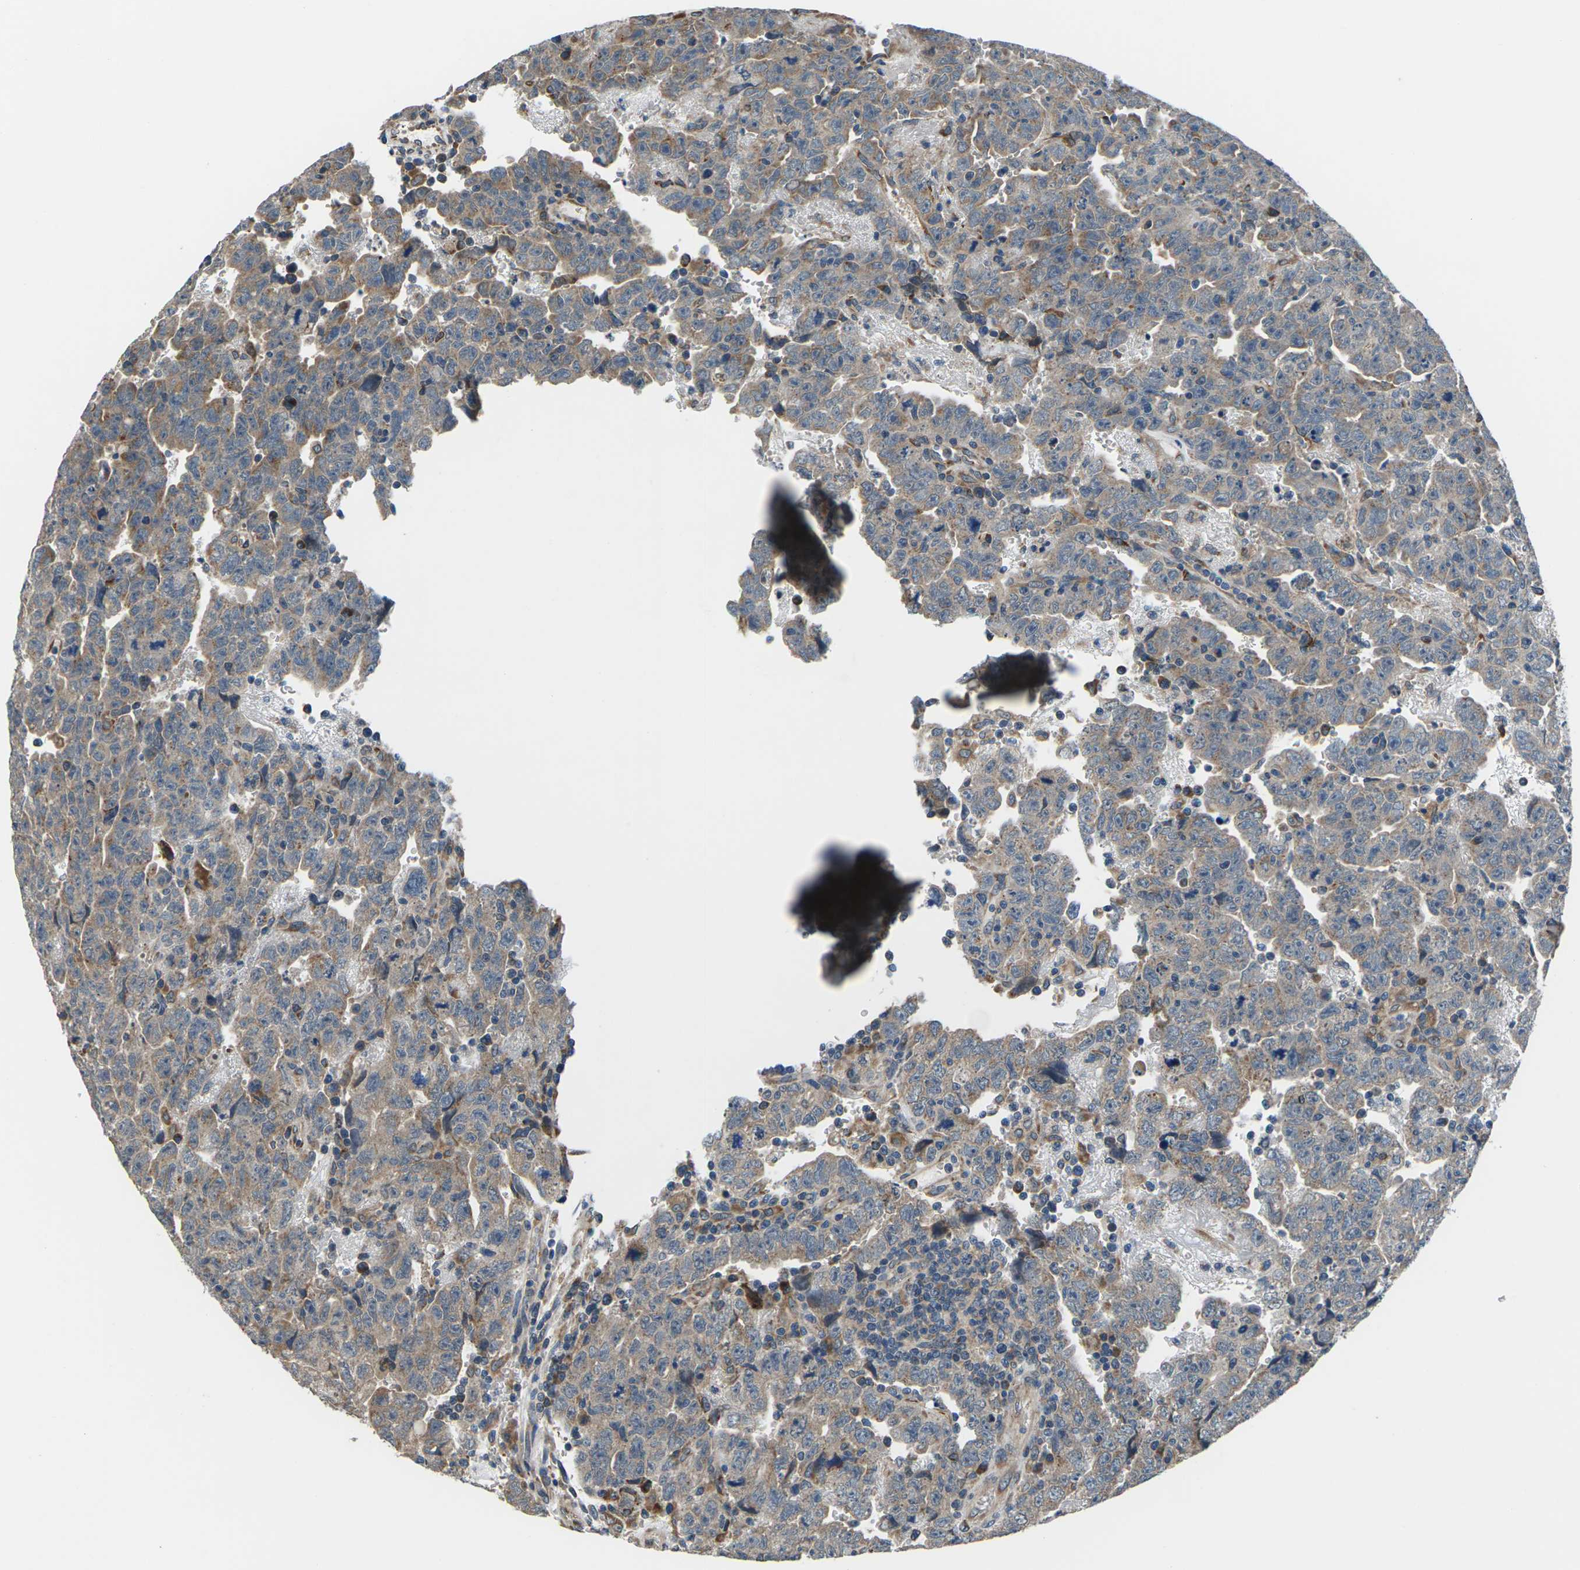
{"staining": {"intensity": "moderate", "quantity": ">75%", "location": "cytoplasmic/membranous"}, "tissue": "testis cancer", "cell_type": "Tumor cells", "image_type": "cancer", "snomed": [{"axis": "morphology", "description": "Carcinoma, Embryonal, NOS"}, {"axis": "topography", "description": "Testis"}], "caption": "High-power microscopy captured an immunohistochemistry photomicrograph of testis cancer, revealing moderate cytoplasmic/membranous positivity in approximately >75% of tumor cells.", "gene": "GABRP", "patient": {"sex": "male", "age": 28}}